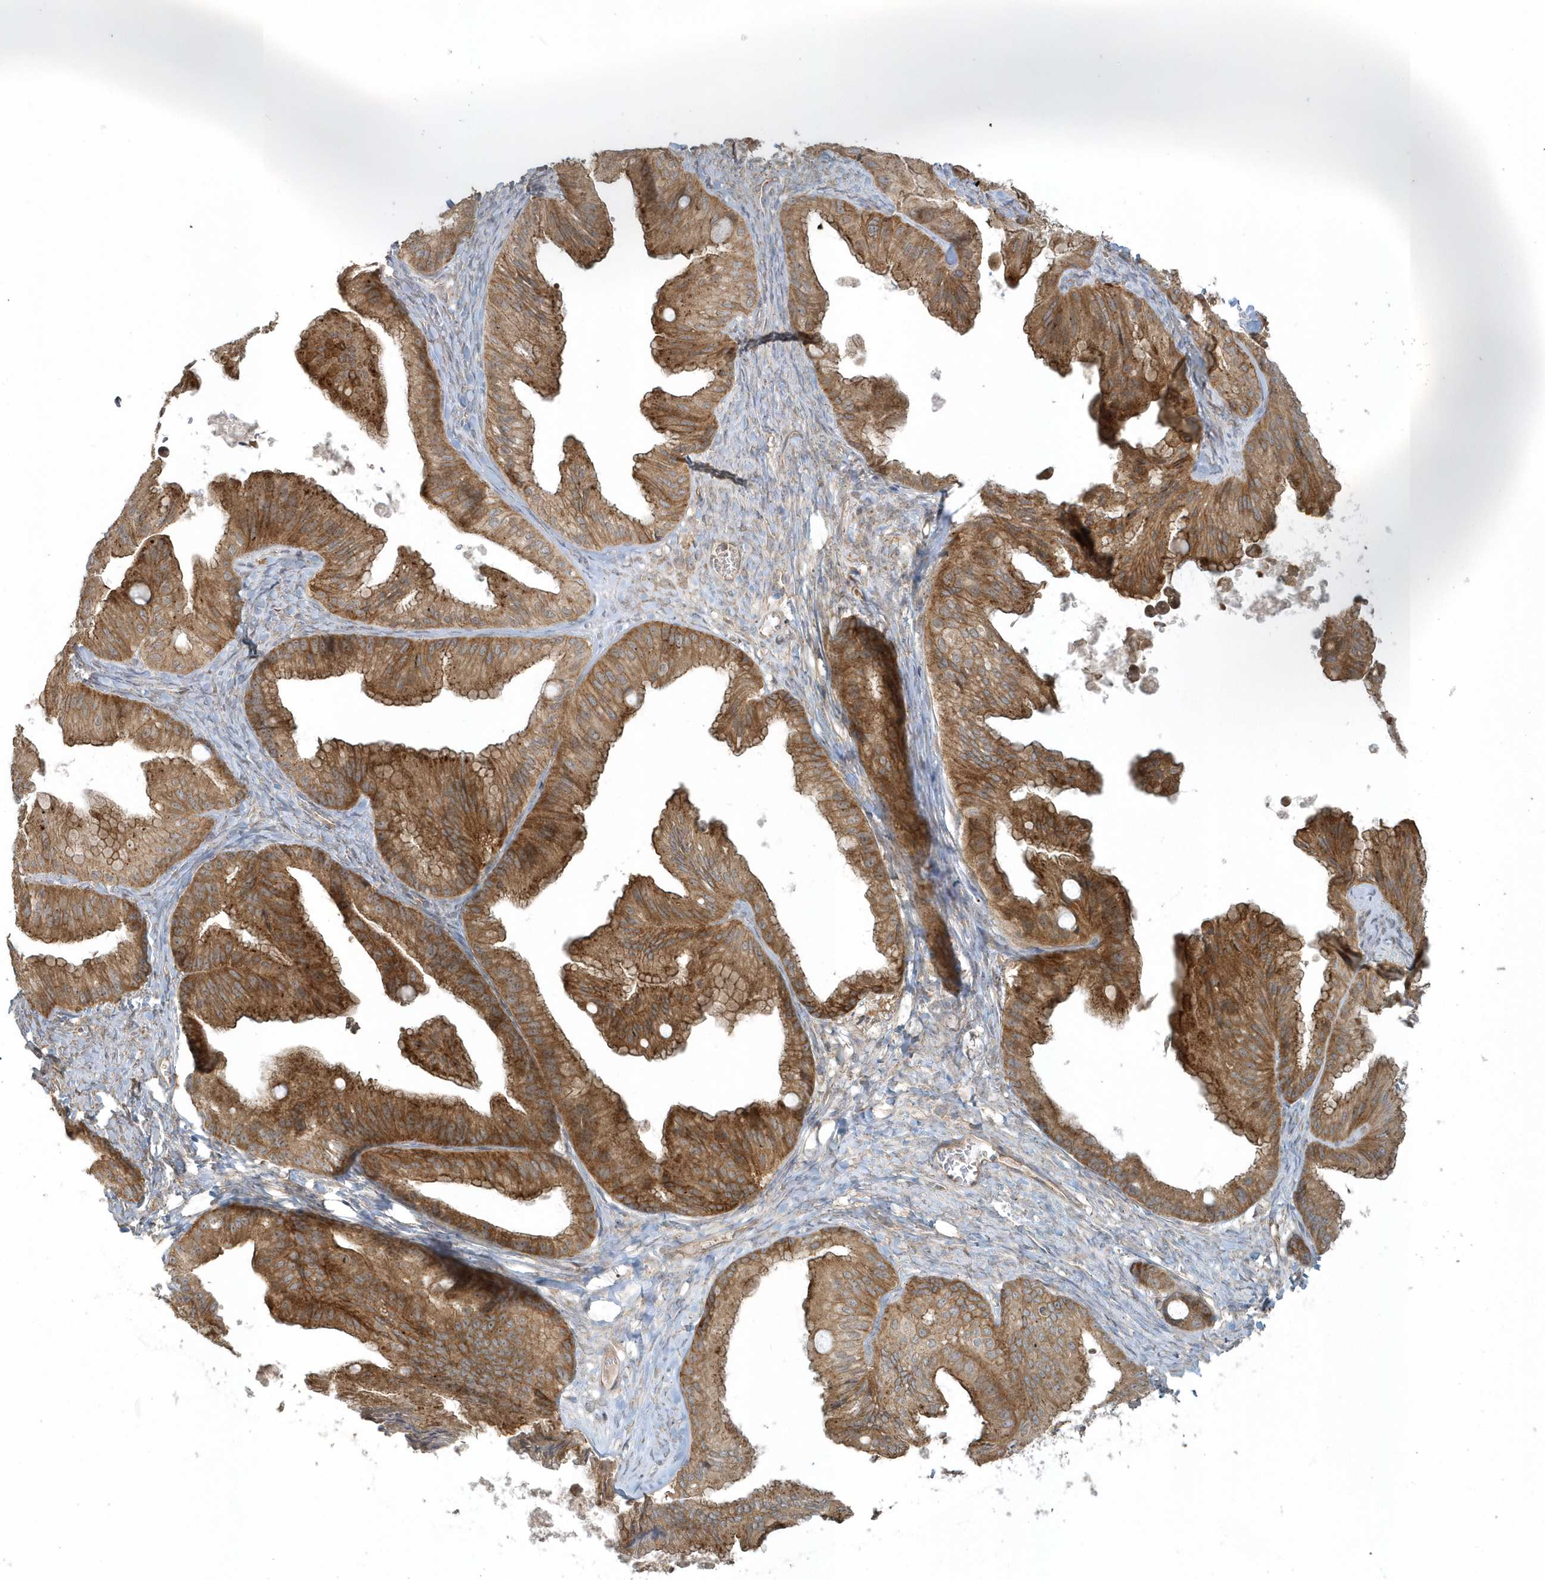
{"staining": {"intensity": "strong", "quantity": ">75%", "location": "cytoplasmic/membranous"}, "tissue": "ovarian cancer", "cell_type": "Tumor cells", "image_type": "cancer", "snomed": [{"axis": "morphology", "description": "Cystadenocarcinoma, mucinous, NOS"}, {"axis": "topography", "description": "Ovary"}], "caption": "Immunohistochemistry (IHC) image of neoplastic tissue: ovarian cancer stained using immunohistochemistry exhibits high levels of strong protein expression localized specifically in the cytoplasmic/membranous of tumor cells, appearing as a cytoplasmic/membranous brown color.", "gene": "STIM2", "patient": {"sex": "female", "age": 71}}